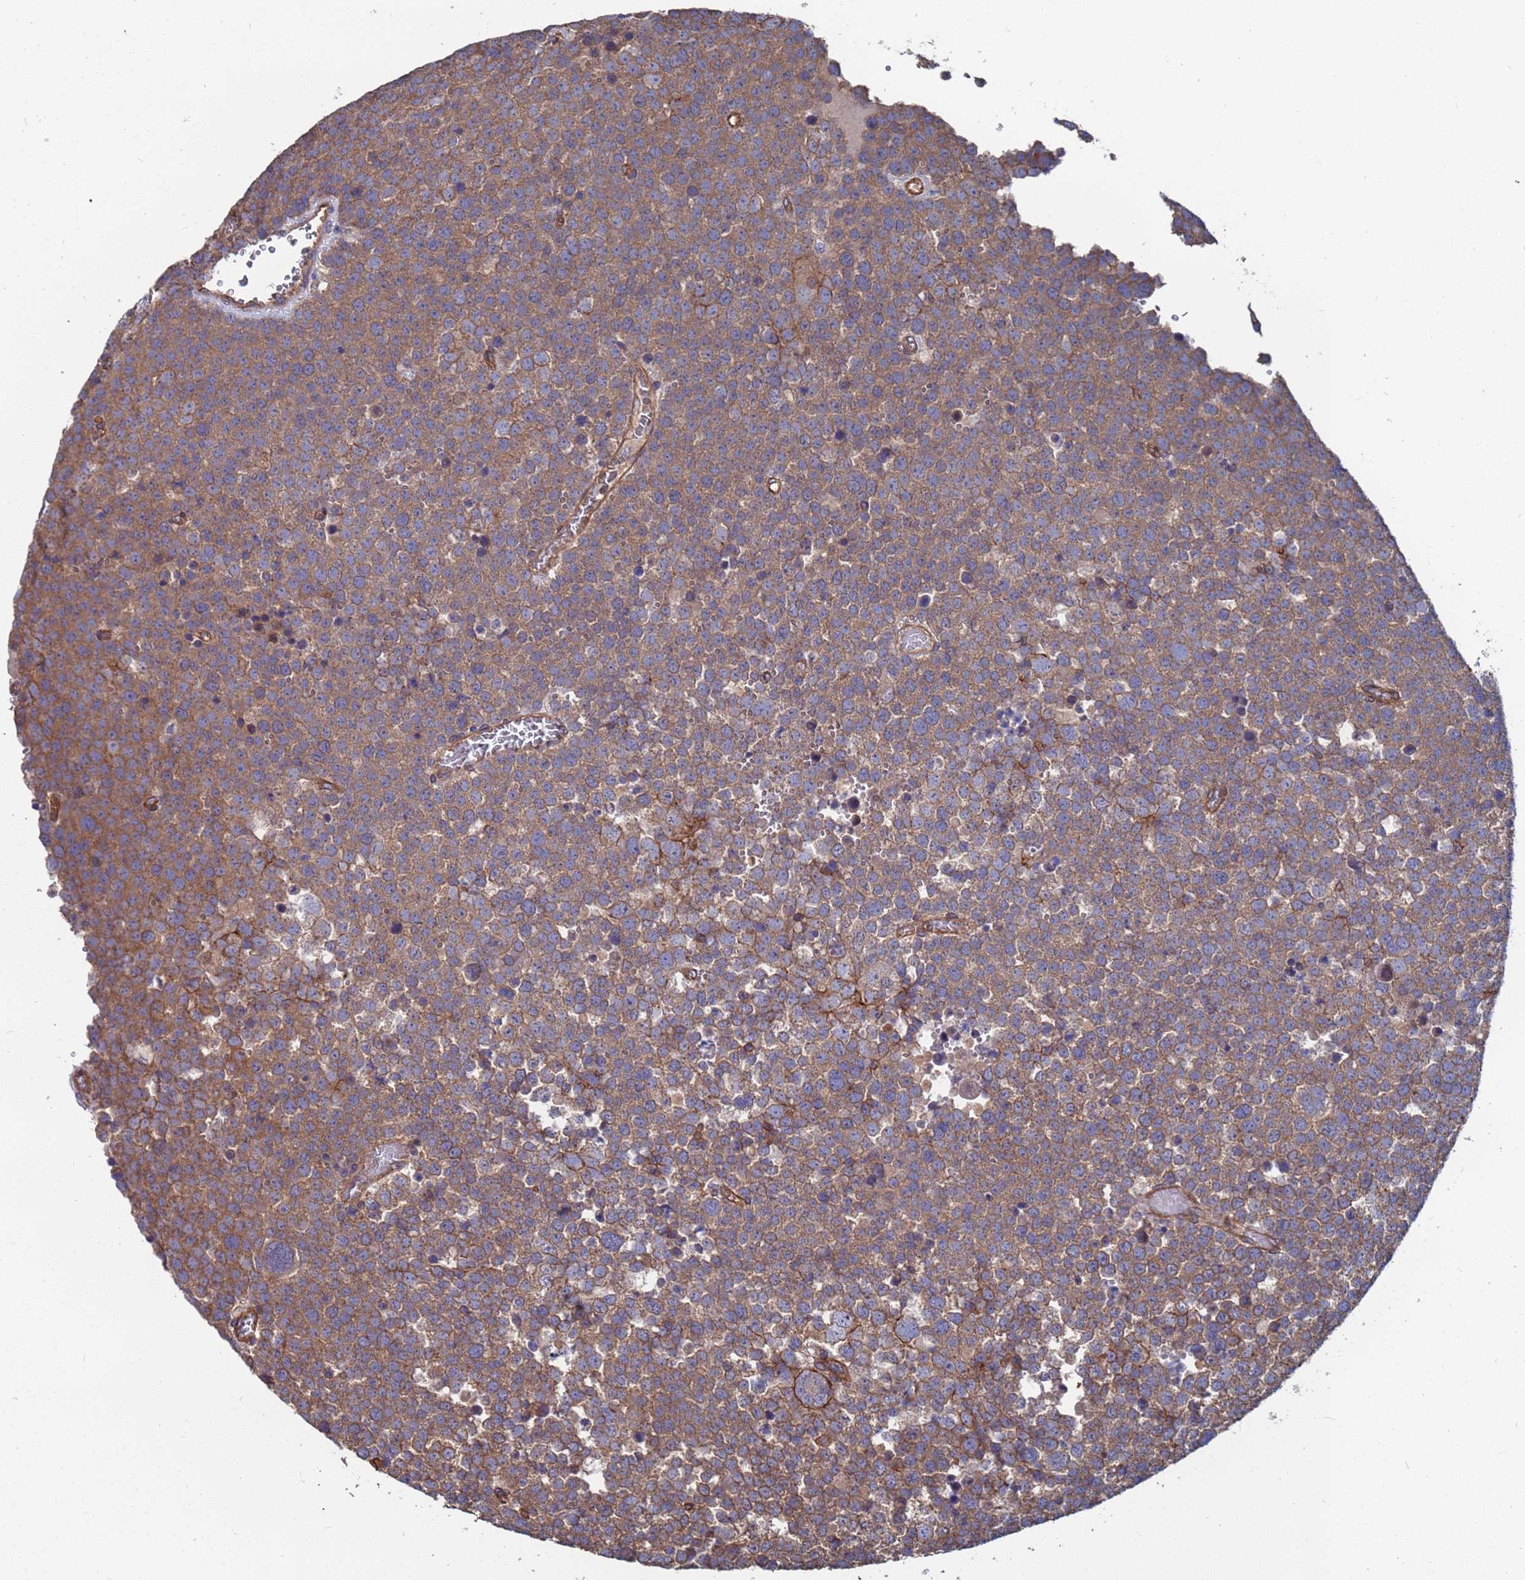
{"staining": {"intensity": "weak", "quantity": ">75%", "location": "cytoplasmic/membranous"}, "tissue": "testis cancer", "cell_type": "Tumor cells", "image_type": "cancer", "snomed": [{"axis": "morphology", "description": "Seminoma, NOS"}, {"axis": "topography", "description": "Testis"}], "caption": "Seminoma (testis) was stained to show a protein in brown. There is low levels of weak cytoplasmic/membranous positivity in approximately >75% of tumor cells.", "gene": "NDUFAF6", "patient": {"sex": "male", "age": 71}}